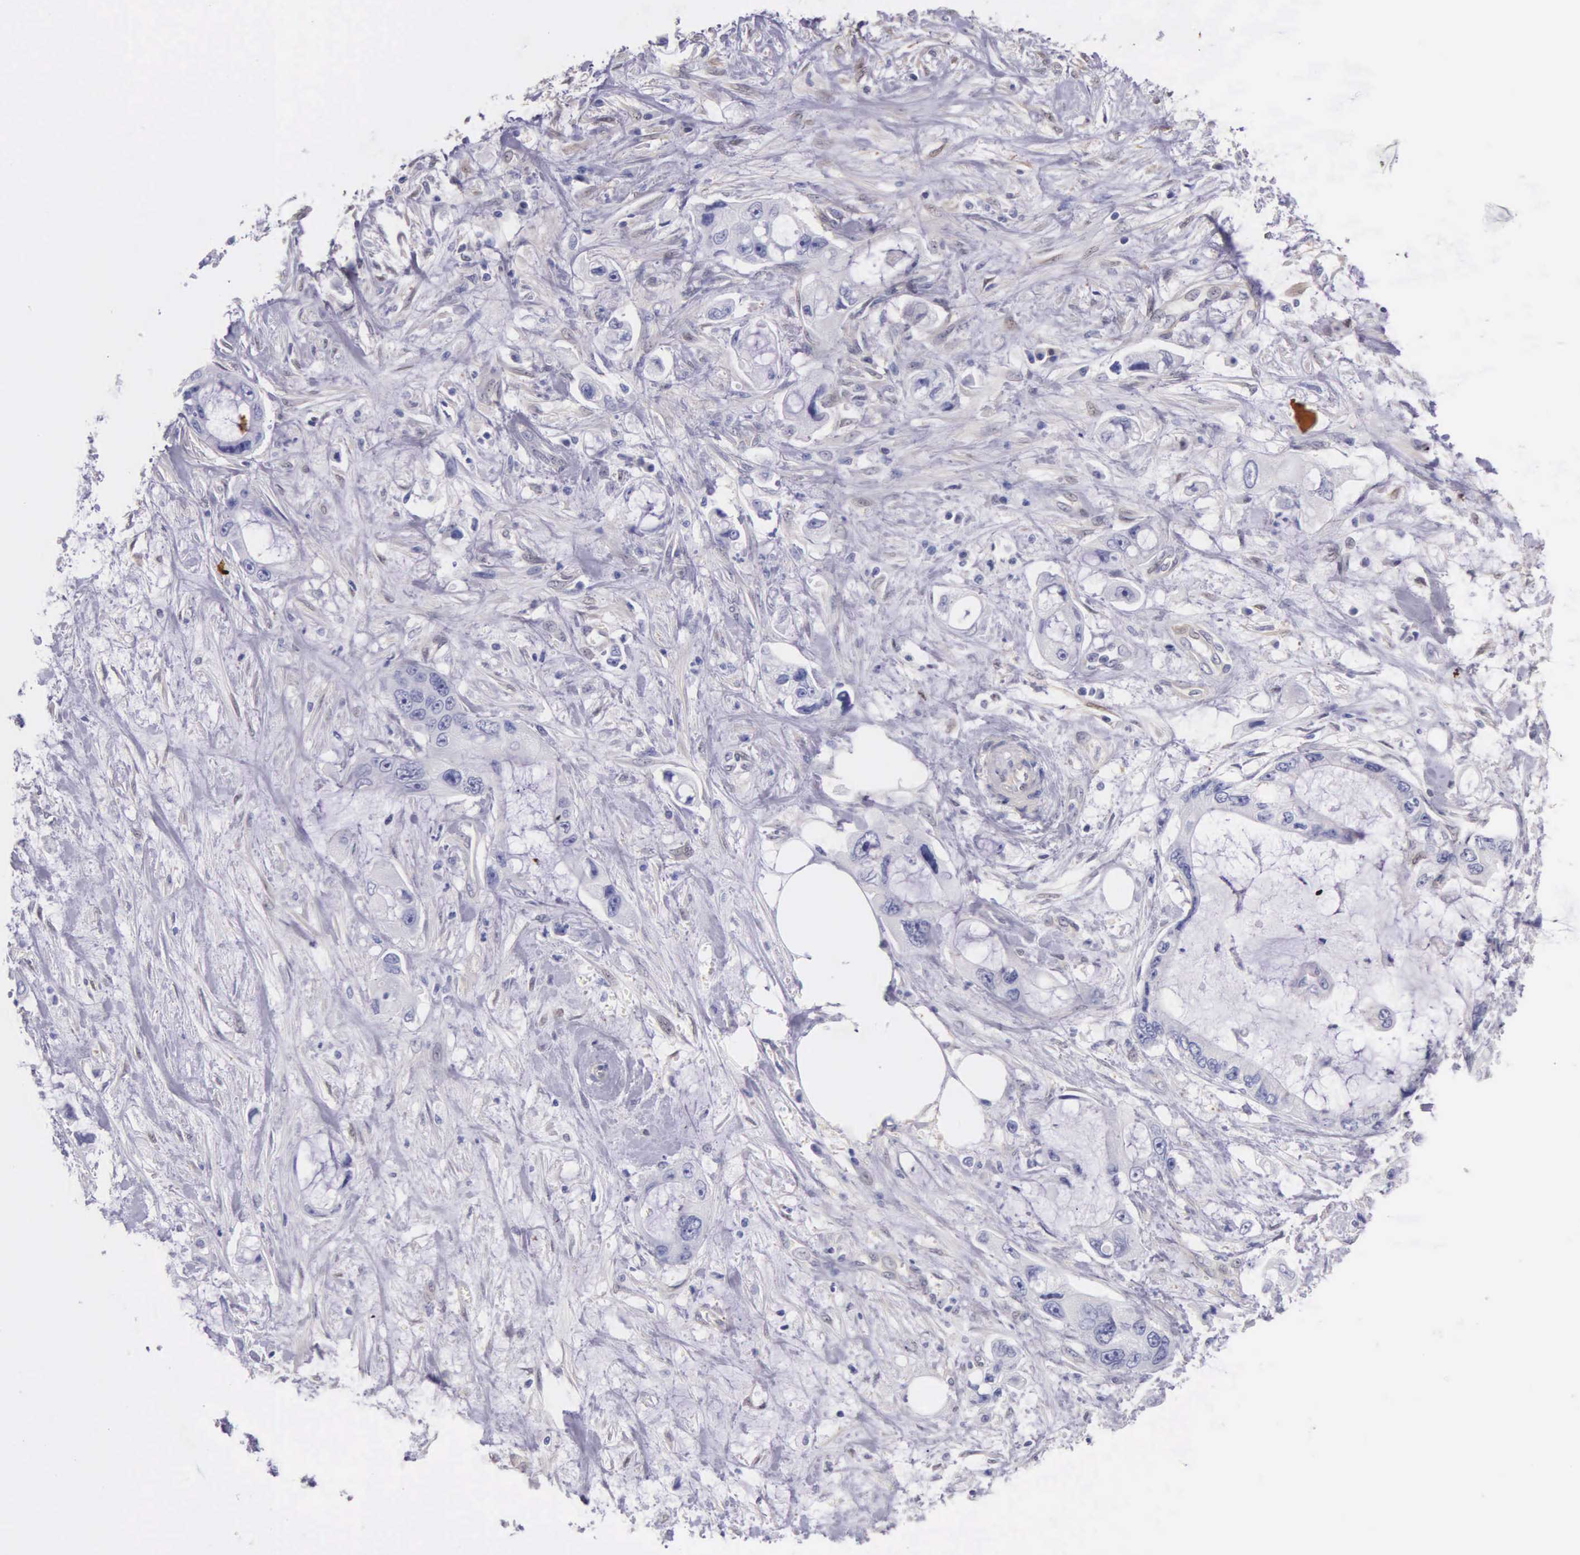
{"staining": {"intensity": "negative", "quantity": "none", "location": "none"}, "tissue": "pancreatic cancer", "cell_type": "Tumor cells", "image_type": "cancer", "snomed": [{"axis": "morphology", "description": "Adenocarcinoma, NOS"}, {"axis": "topography", "description": "Pancreas"}, {"axis": "topography", "description": "Stomach, upper"}], "caption": "Immunohistochemistry of human pancreatic adenocarcinoma displays no staining in tumor cells. The staining is performed using DAB (3,3'-diaminobenzidine) brown chromogen with nuclei counter-stained in using hematoxylin.", "gene": "GSTT2", "patient": {"sex": "male", "age": 77}}